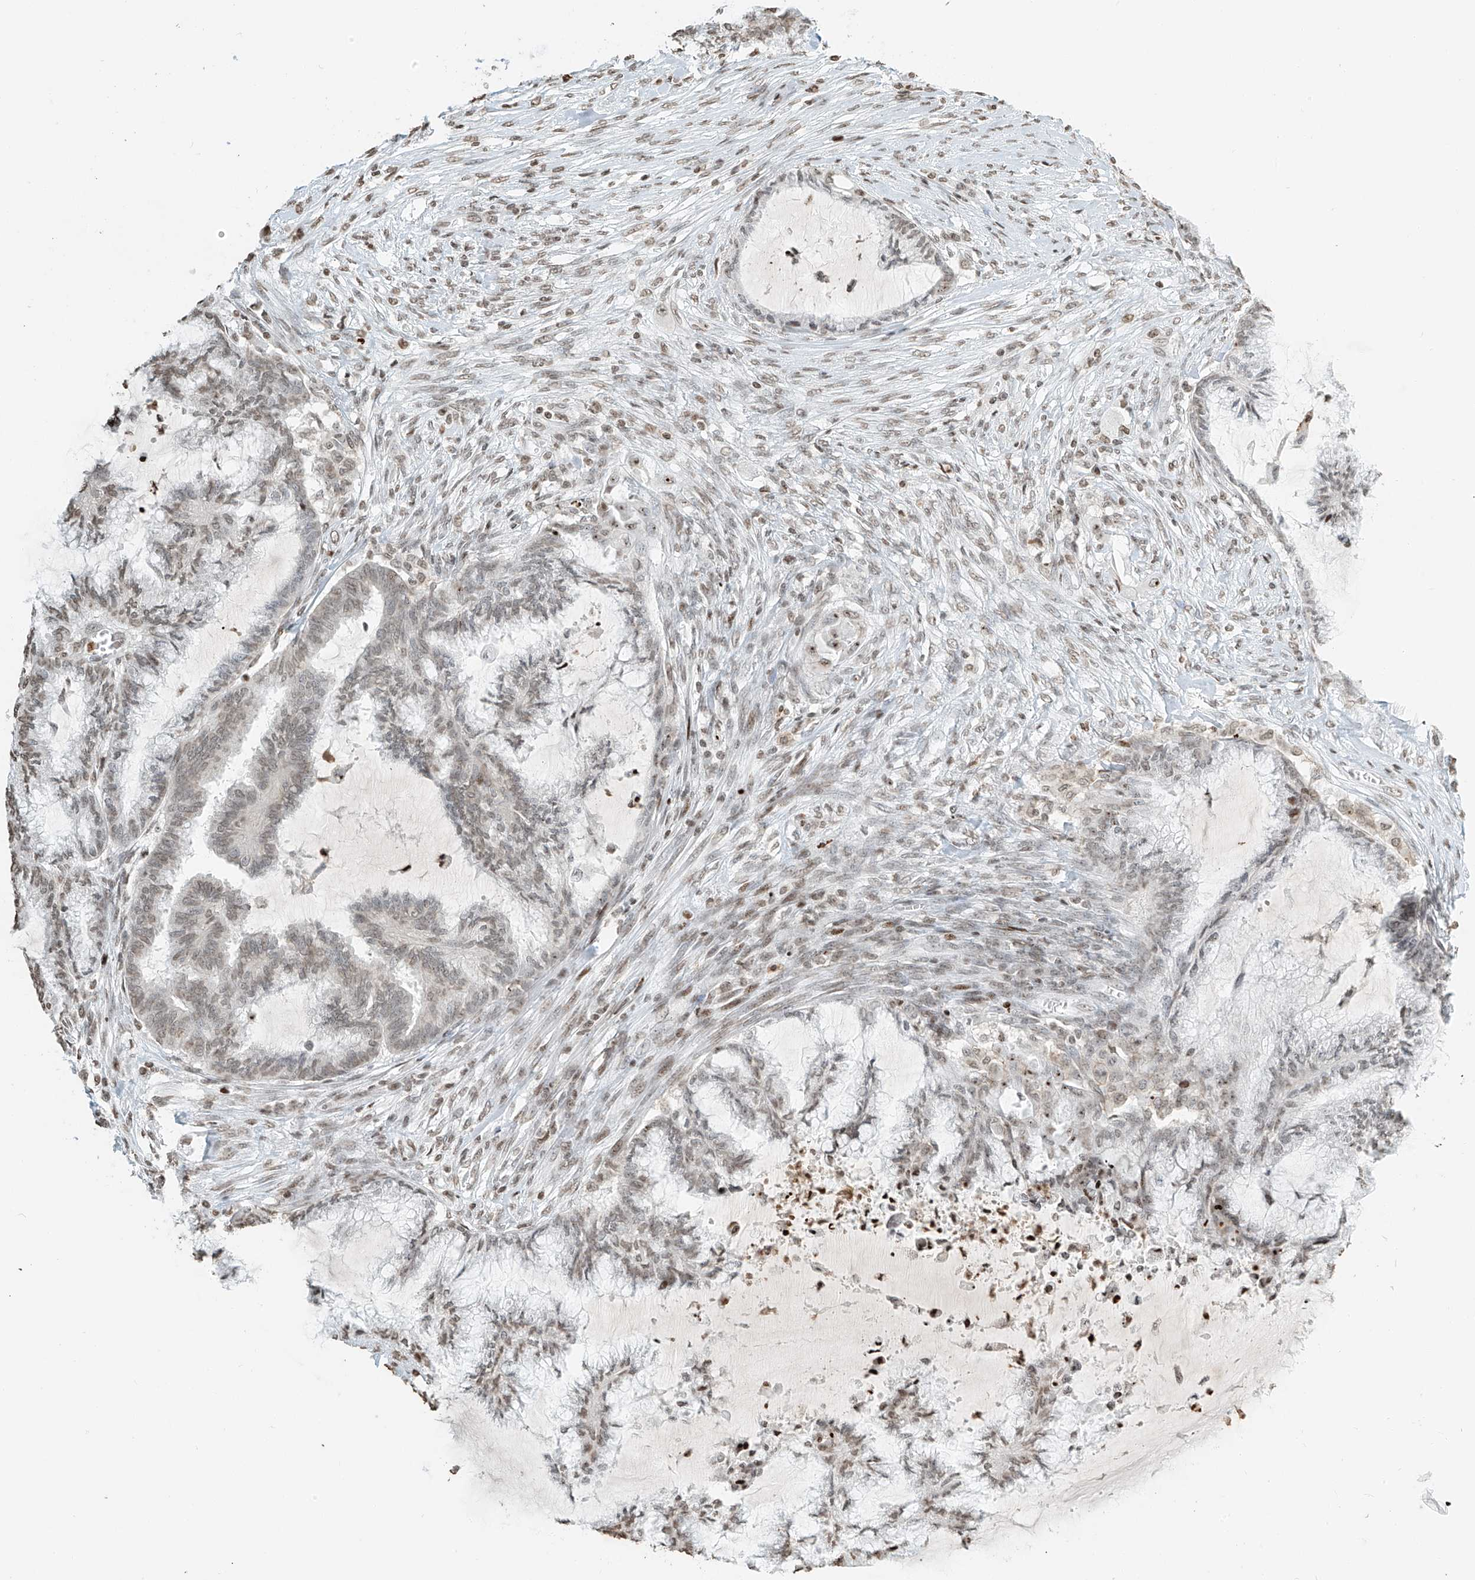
{"staining": {"intensity": "weak", "quantity": ">75%", "location": "nuclear"}, "tissue": "endometrial cancer", "cell_type": "Tumor cells", "image_type": "cancer", "snomed": [{"axis": "morphology", "description": "Adenocarcinoma, NOS"}, {"axis": "topography", "description": "Endometrium"}], "caption": "A brown stain shows weak nuclear staining of a protein in human endometrial cancer tumor cells. (Stains: DAB in brown, nuclei in blue, Microscopy: brightfield microscopy at high magnification).", "gene": "C17orf58", "patient": {"sex": "female", "age": 86}}